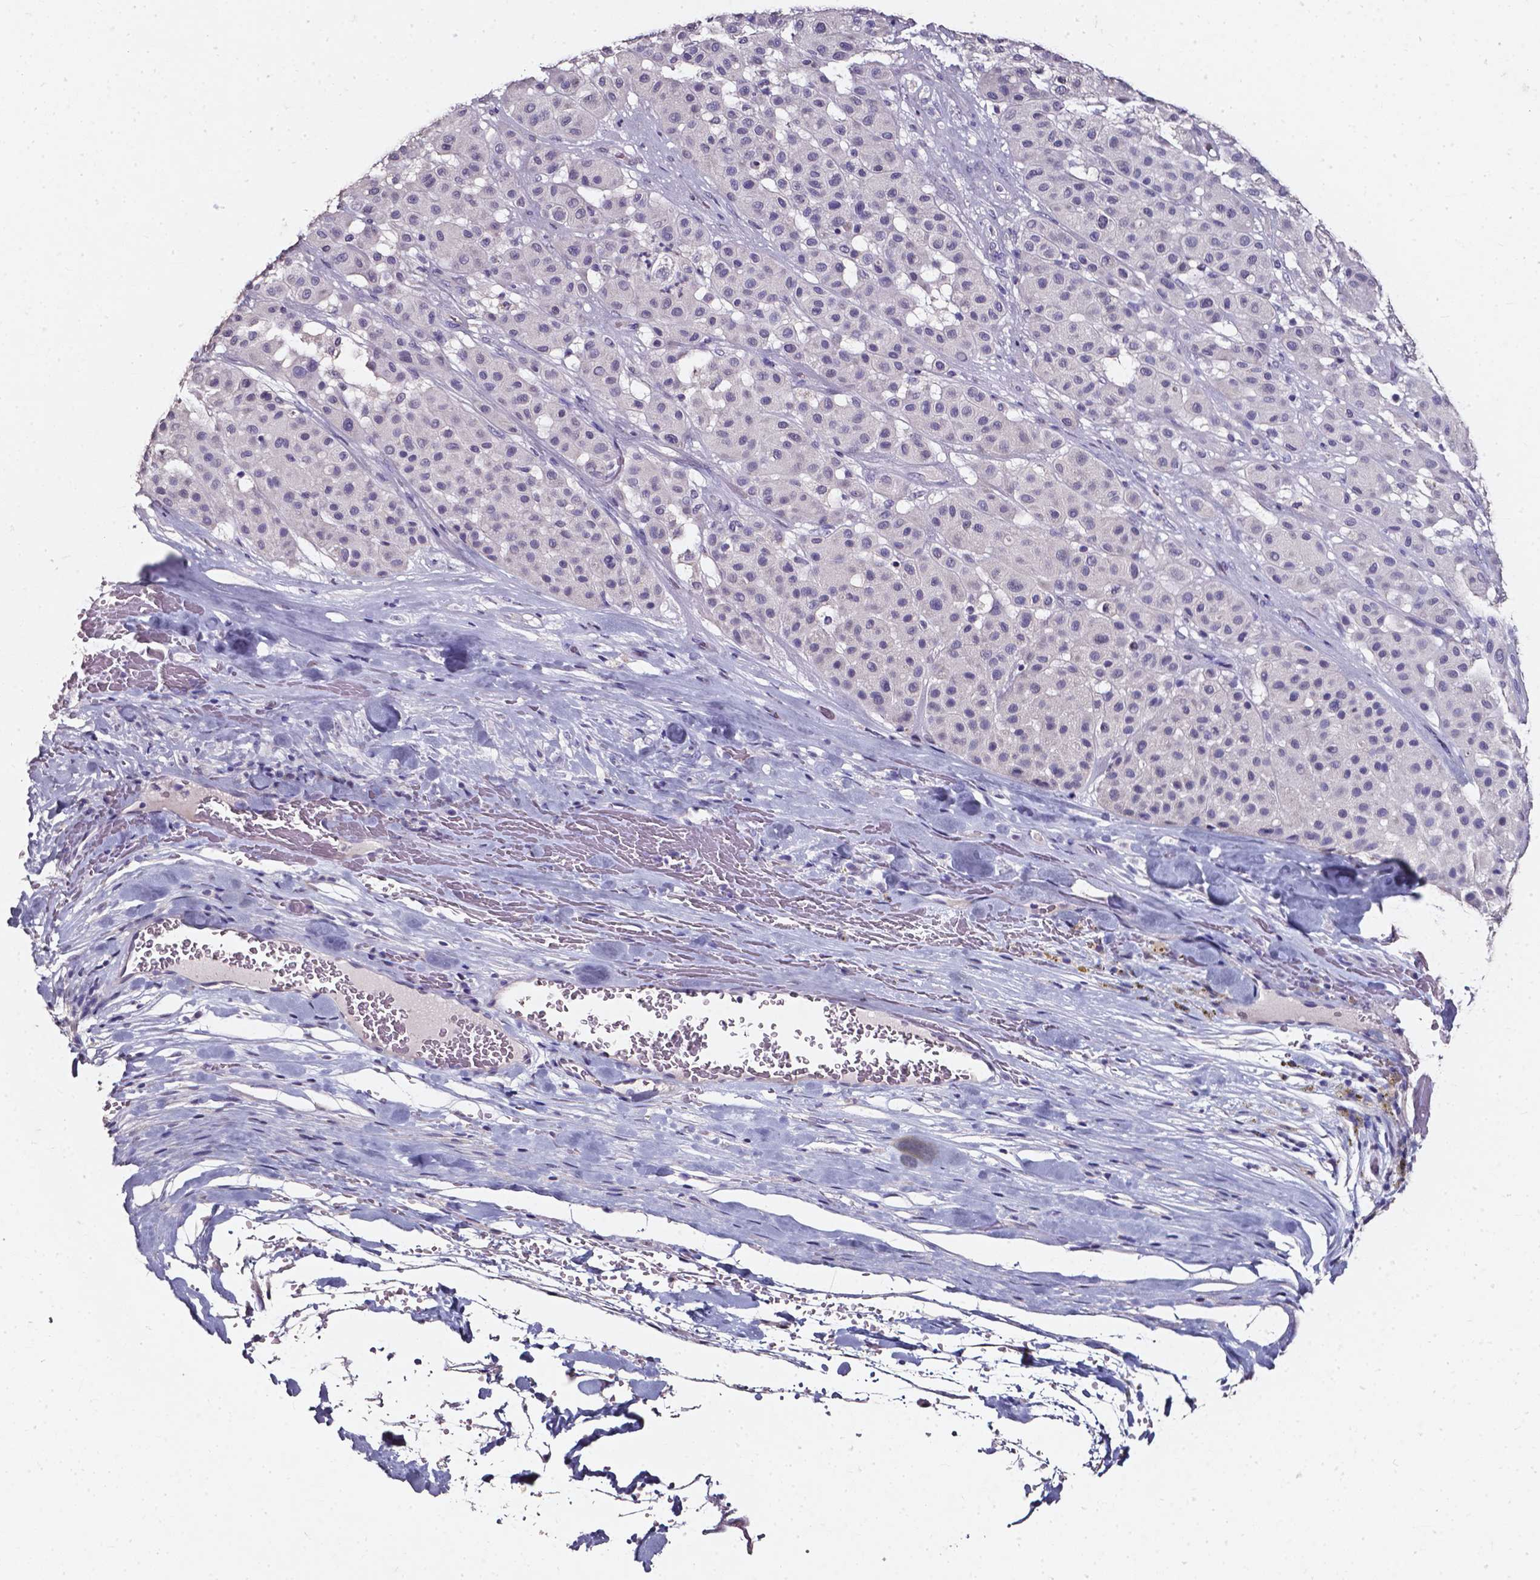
{"staining": {"intensity": "negative", "quantity": "none", "location": "none"}, "tissue": "melanoma", "cell_type": "Tumor cells", "image_type": "cancer", "snomed": [{"axis": "morphology", "description": "Malignant melanoma, Metastatic site"}, {"axis": "topography", "description": "Smooth muscle"}], "caption": "Tumor cells show no significant positivity in melanoma.", "gene": "AKR1B10", "patient": {"sex": "male", "age": 41}}